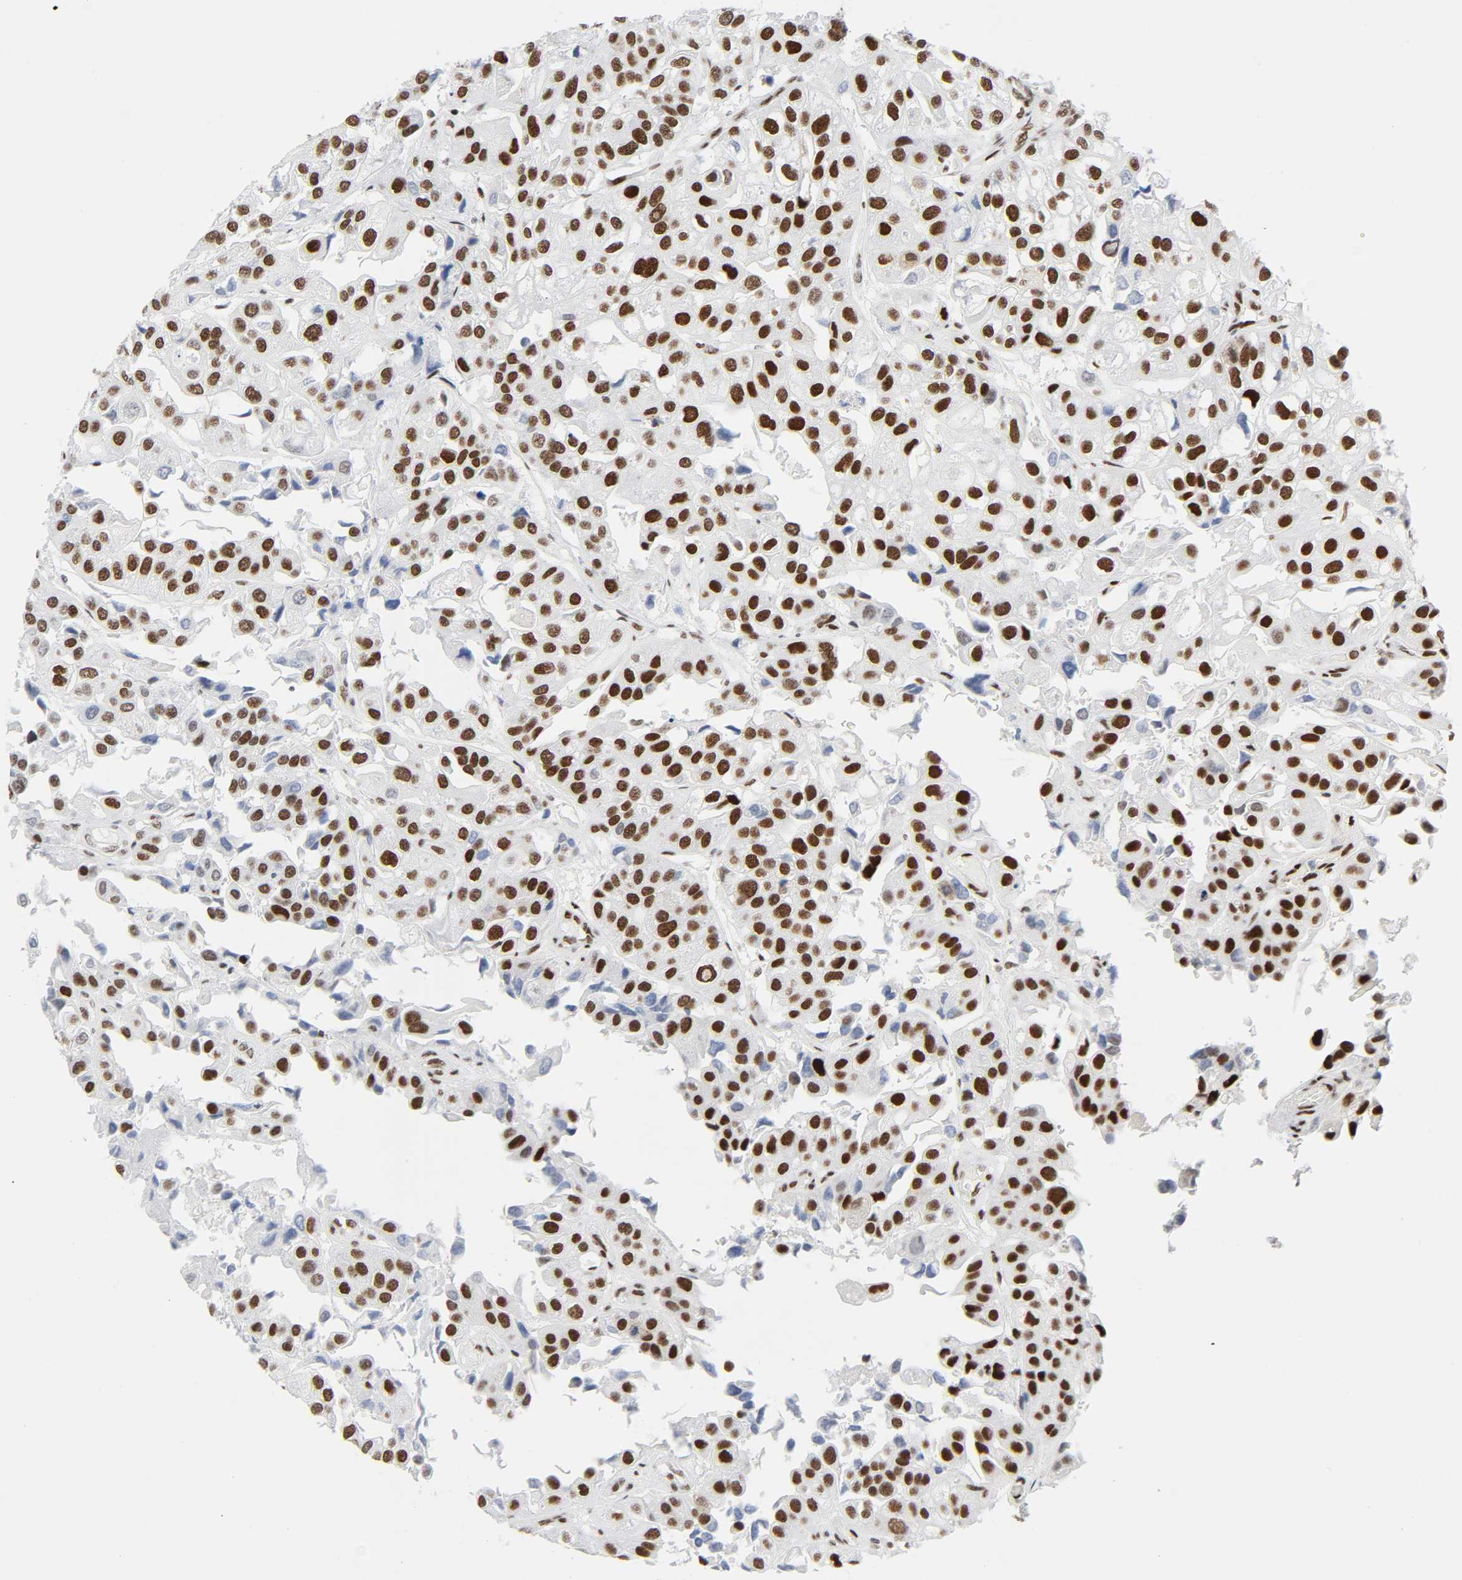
{"staining": {"intensity": "strong", "quantity": ">75%", "location": "nuclear"}, "tissue": "urothelial cancer", "cell_type": "Tumor cells", "image_type": "cancer", "snomed": [{"axis": "morphology", "description": "Urothelial carcinoma, High grade"}, {"axis": "topography", "description": "Urinary bladder"}], "caption": "Tumor cells reveal high levels of strong nuclear expression in about >75% of cells in urothelial cancer.", "gene": "HSF1", "patient": {"sex": "female", "age": 64}}